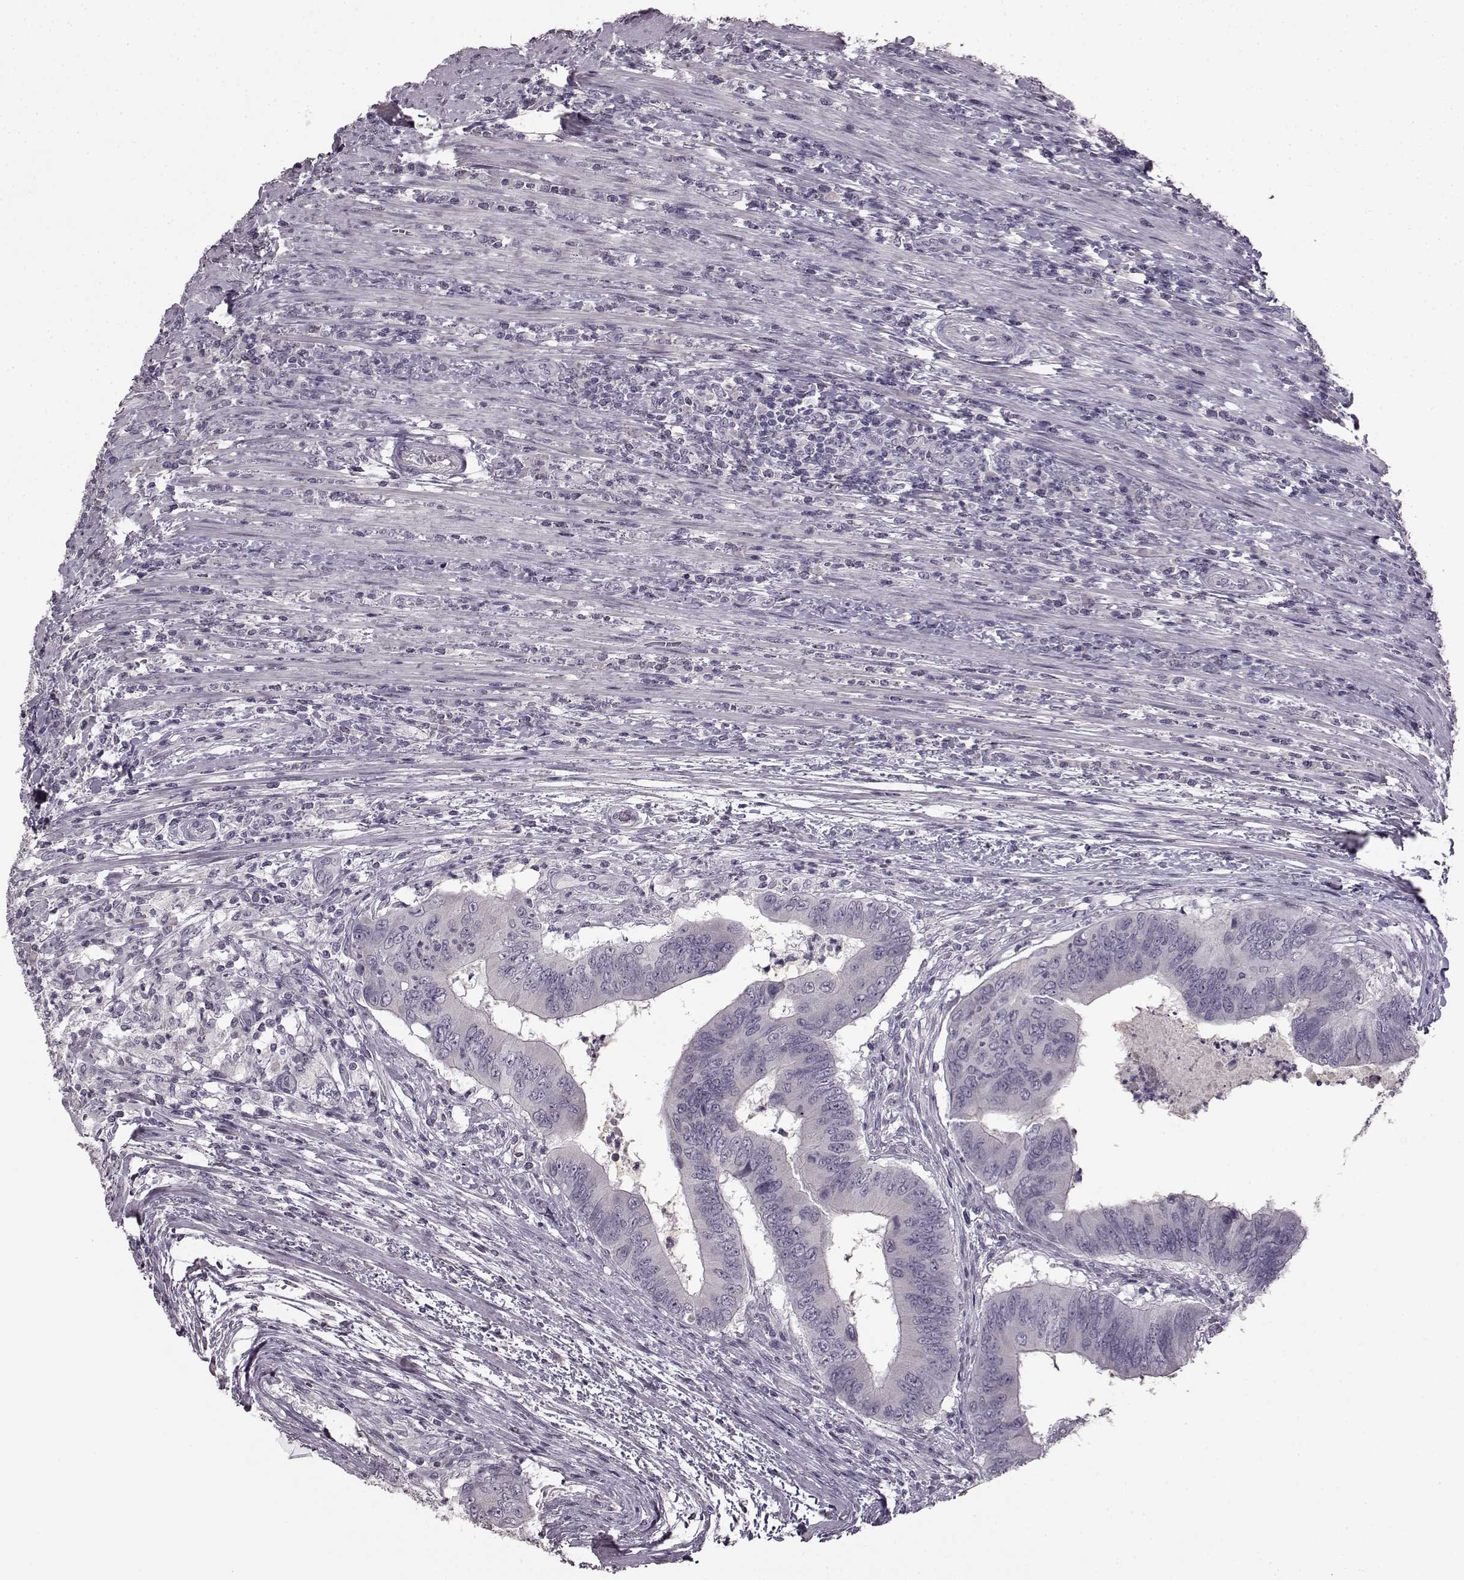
{"staining": {"intensity": "negative", "quantity": "none", "location": "none"}, "tissue": "colorectal cancer", "cell_type": "Tumor cells", "image_type": "cancer", "snomed": [{"axis": "morphology", "description": "Adenocarcinoma, NOS"}, {"axis": "topography", "description": "Colon"}], "caption": "The image displays no significant expression in tumor cells of colorectal cancer.", "gene": "LHB", "patient": {"sex": "male", "age": 53}}